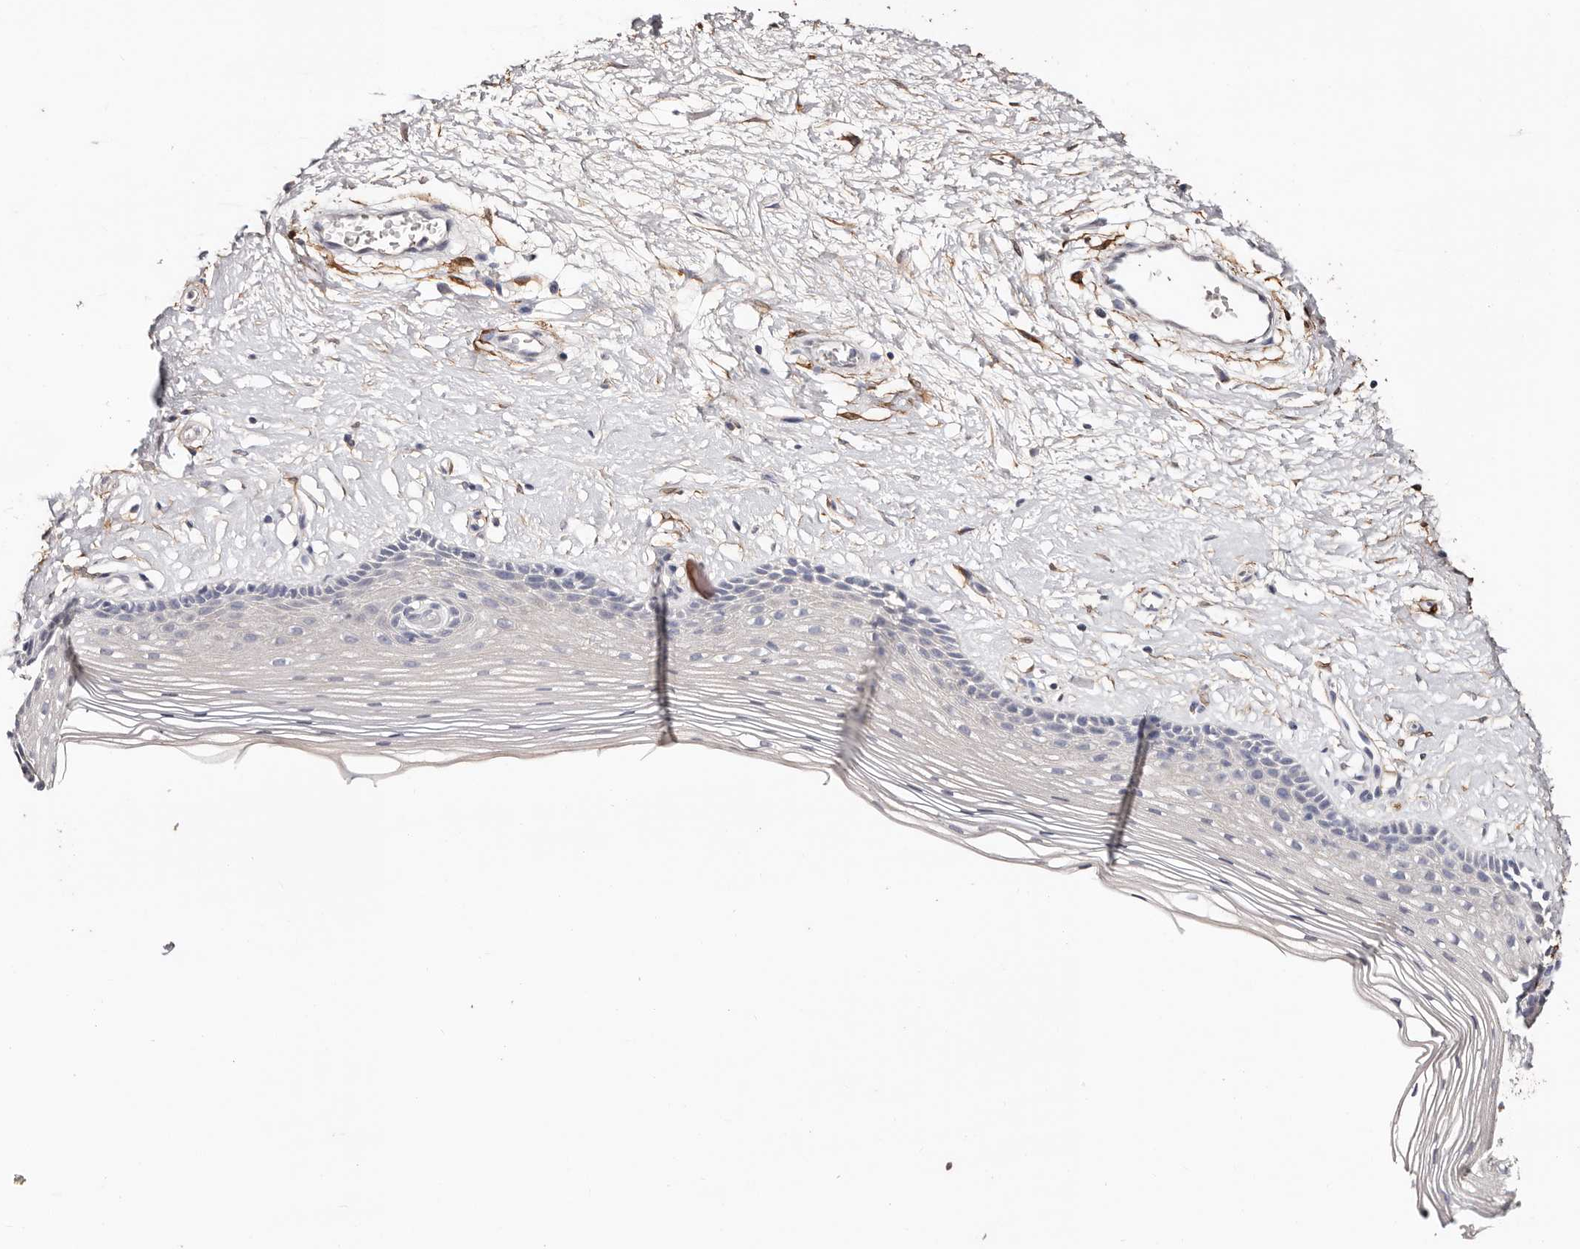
{"staining": {"intensity": "negative", "quantity": "none", "location": "none"}, "tissue": "vagina", "cell_type": "Squamous epithelial cells", "image_type": "normal", "snomed": [{"axis": "morphology", "description": "Normal tissue, NOS"}, {"axis": "topography", "description": "Vagina"}], "caption": "Protein analysis of benign vagina exhibits no significant positivity in squamous epithelial cells. (DAB (3,3'-diaminobenzidine) IHC visualized using brightfield microscopy, high magnification).", "gene": "TGM2", "patient": {"sex": "female", "age": 46}}